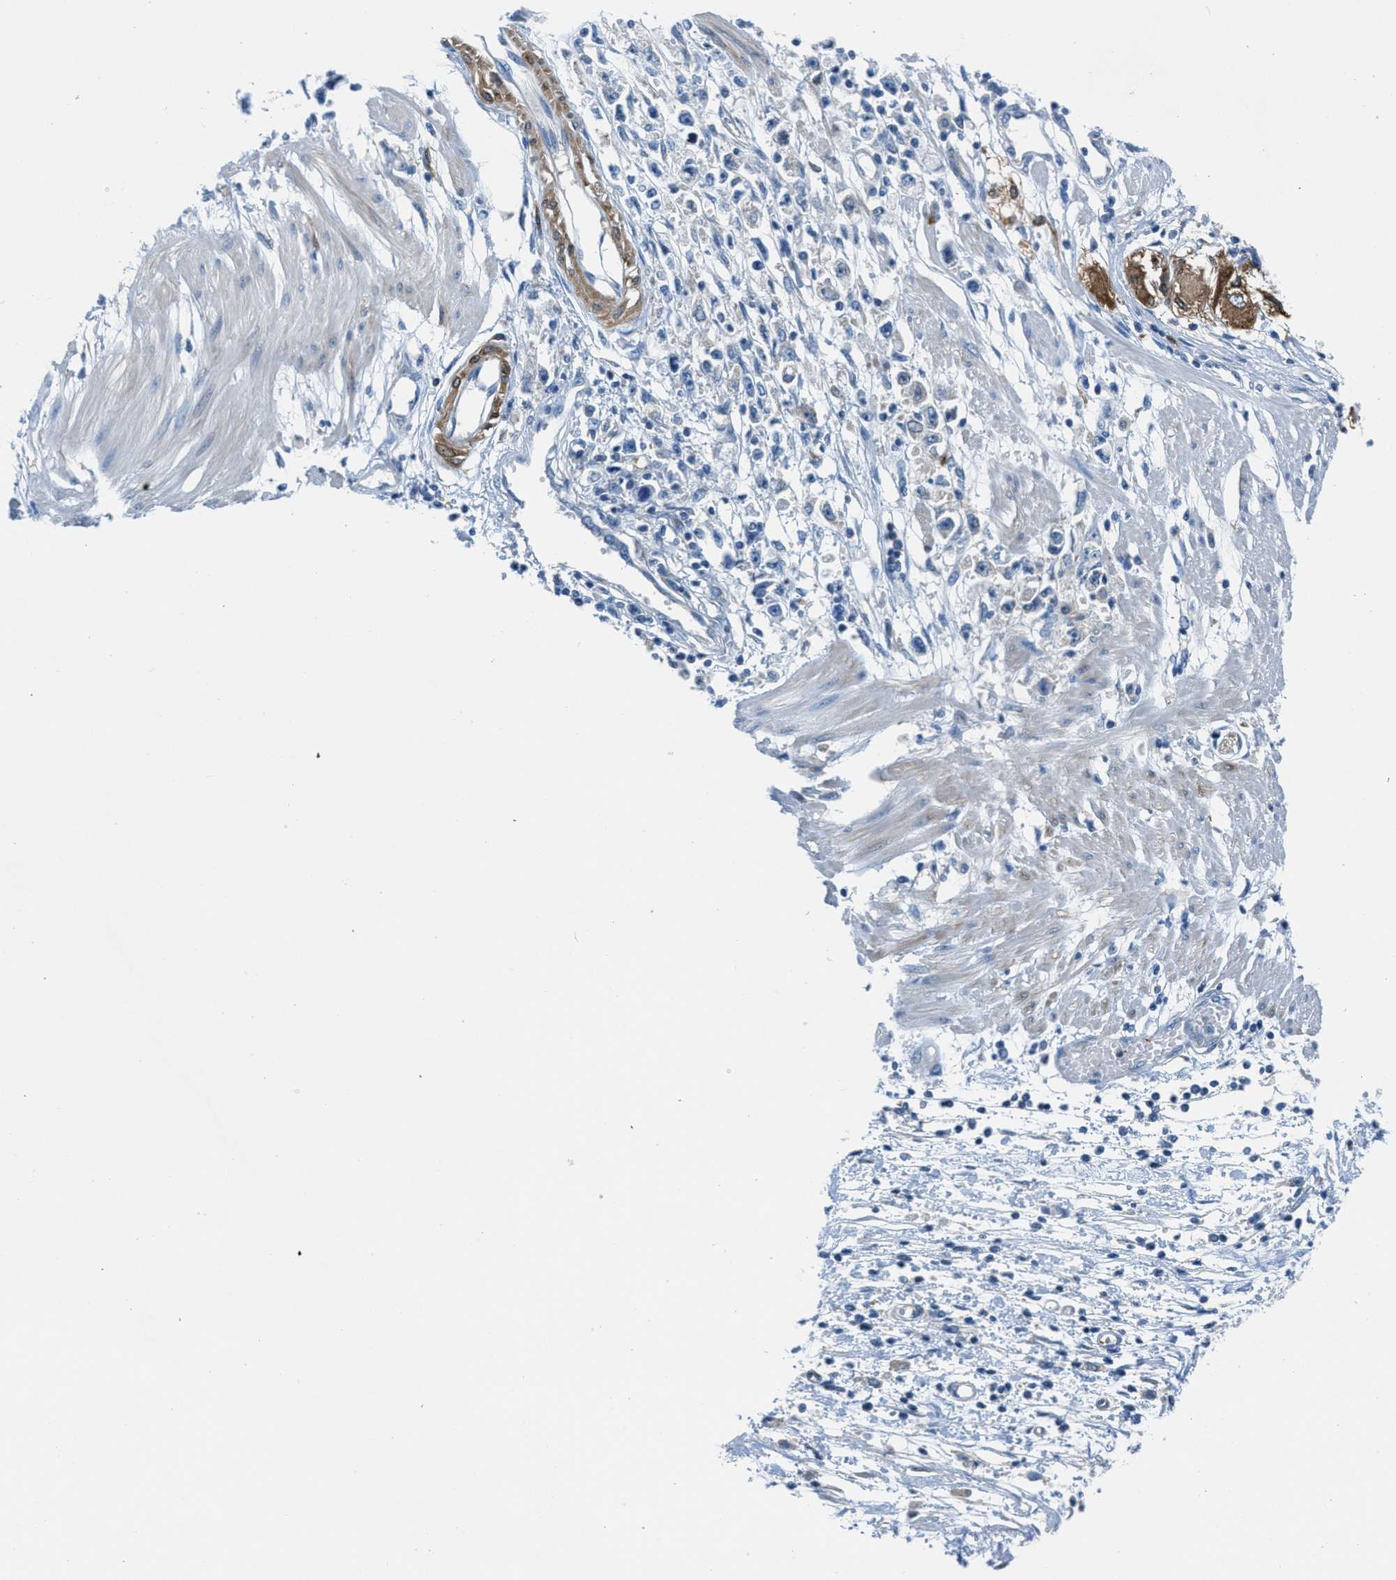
{"staining": {"intensity": "negative", "quantity": "none", "location": "none"}, "tissue": "stomach cancer", "cell_type": "Tumor cells", "image_type": "cancer", "snomed": [{"axis": "morphology", "description": "Adenocarcinoma, NOS"}, {"axis": "topography", "description": "Stomach"}], "caption": "Stomach cancer (adenocarcinoma) was stained to show a protein in brown. There is no significant expression in tumor cells.", "gene": "MAPRE2", "patient": {"sex": "female", "age": 59}}